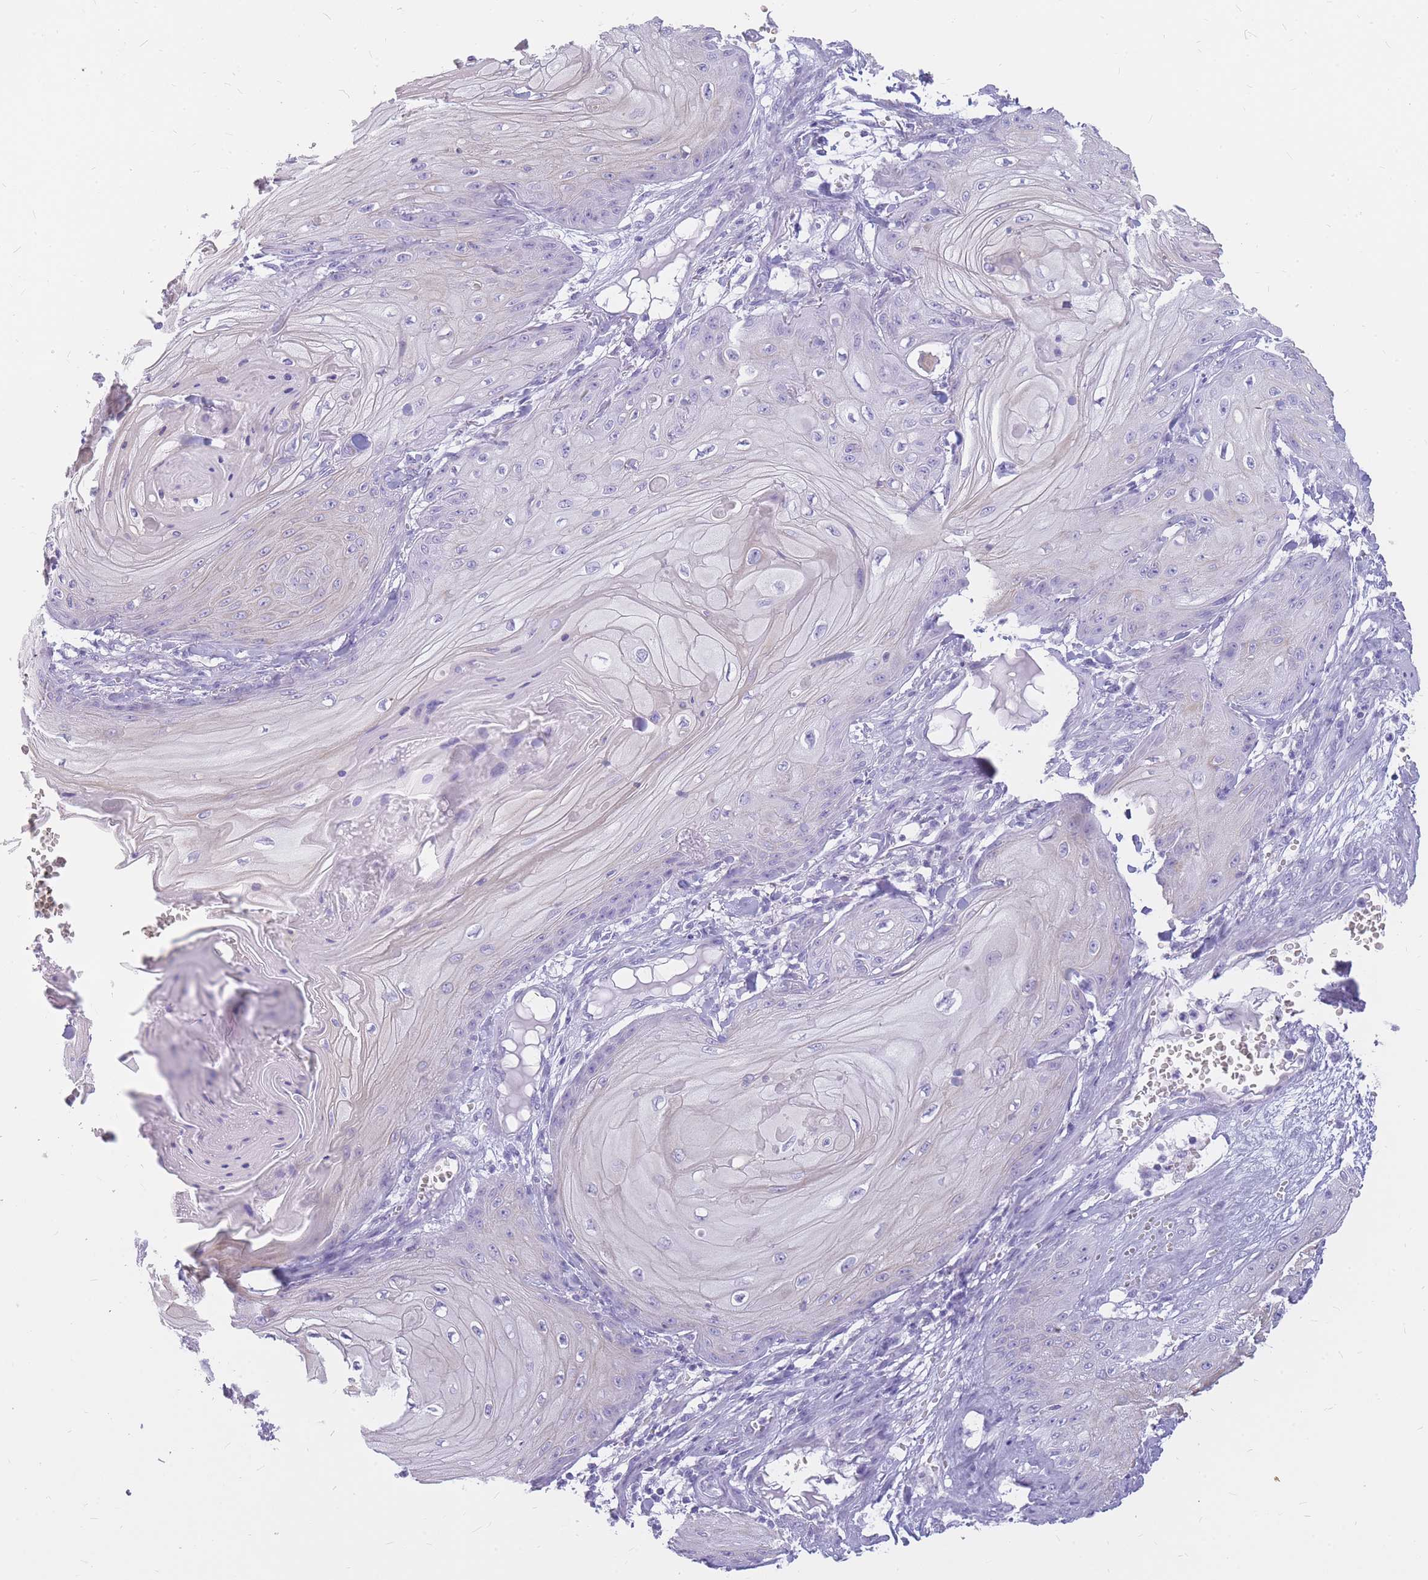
{"staining": {"intensity": "negative", "quantity": "none", "location": "none"}, "tissue": "skin cancer", "cell_type": "Tumor cells", "image_type": "cancer", "snomed": [{"axis": "morphology", "description": "Squamous cell carcinoma, NOS"}, {"axis": "topography", "description": "Skin"}], "caption": "An immunohistochemistry (IHC) histopathology image of skin squamous cell carcinoma is shown. There is no staining in tumor cells of skin squamous cell carcinoma.", "gene": "INS", "patient": {"sex": "male", "age": 74}}